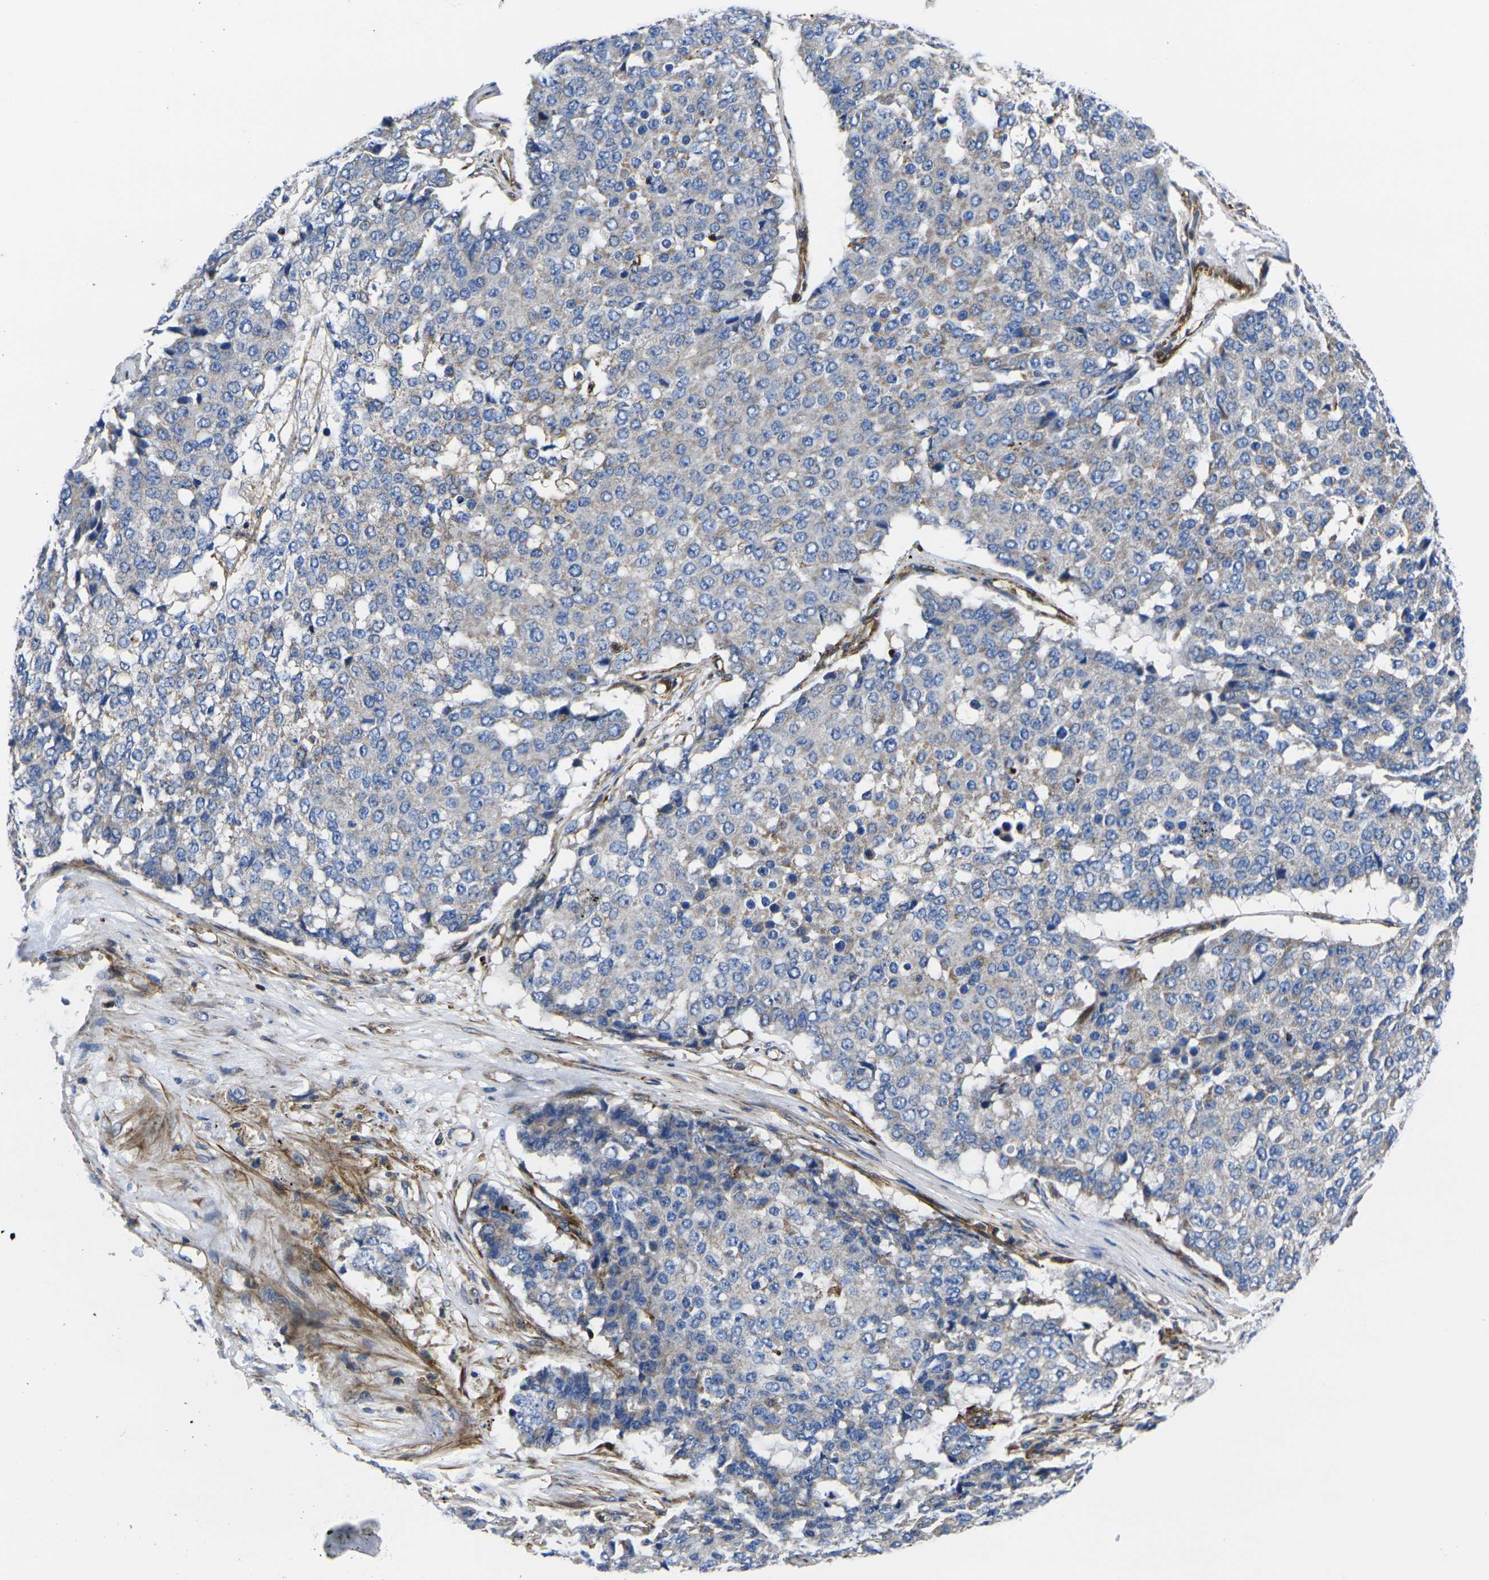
{"staining": {"intensity": "weak", "quantity": "<25%", "location": "cytoplasmic/membranous"}, "tissue": "pancreatic cancer", "cell_type": "Tumor cells", "image_type": "cancer", "snomed": [{"axis": "morphology", "description": "Adenocarcinoma, NOS"}, {"axis": "topography", "description": "Pancreas"}], "caption": "High power microscopy photomicrograph of an immunohistochemistry micrograph of pancreatic cancer (adenocarcinoma), revealing no significant expression in tumor cells.", "gene": "GPR4", "patient": {"sex": "male", "age": 50}}